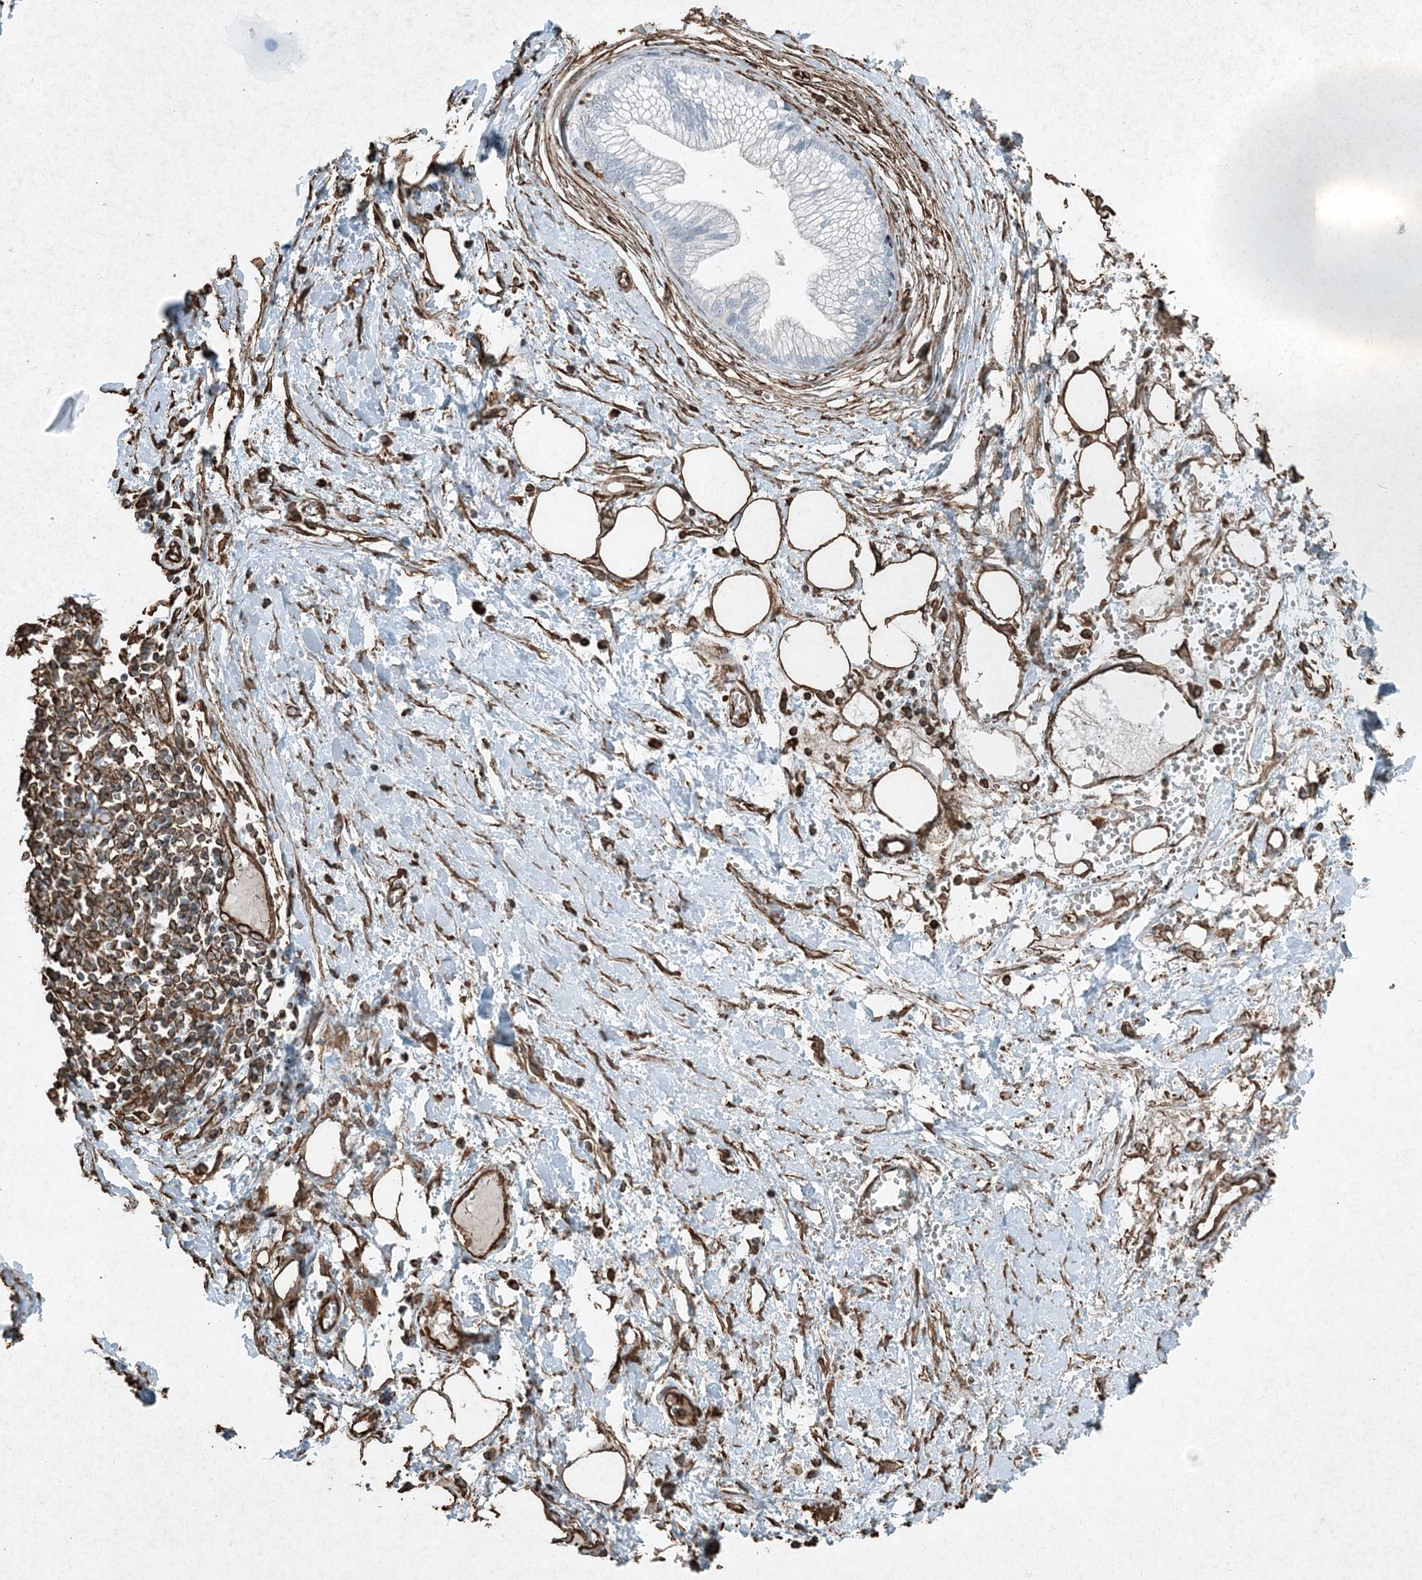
{"staining": {"intensity": "negative", "quantity": "none", "location": "none"}, "tissue": "pancreatic cancer", "cell_type": "Tumor cells", "image_type": "cancer", "snomed": [{"axis": "morphology", "description": "Adenocarcinoma, NOS"}, {"axis": "topography", "description": "Pancreas"}], "caption": "Protein analysis of pancreatic adenocarcinoma shows no significant staining in tumor cells.", "gene": "RYK", "patient": {"sex": "male", "age": 68}}